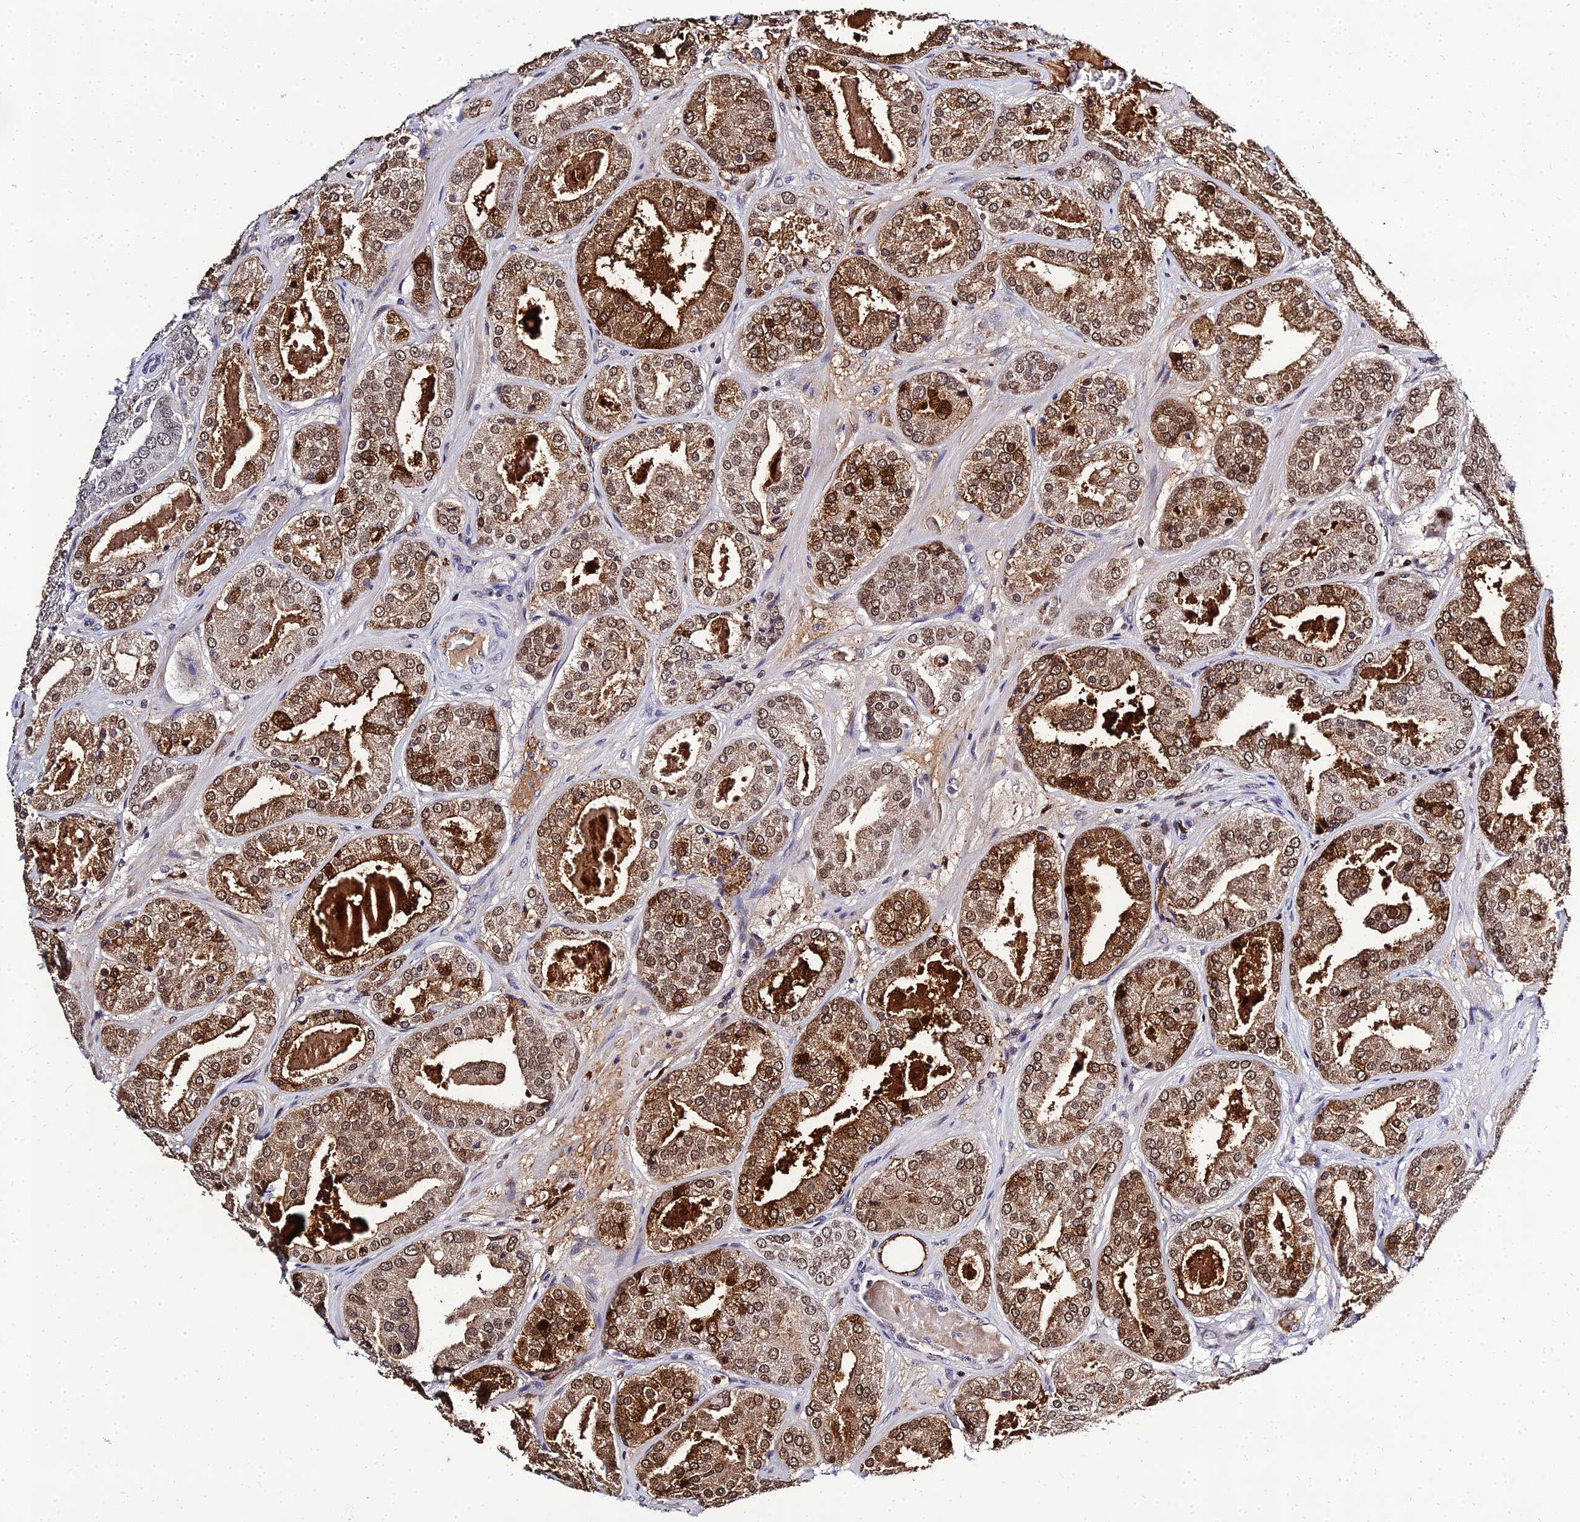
{"staining": {"intensity": "strong", "quantity": "25%-75%", "location": "cytoplasmic/membranous,nuclear"}, "tissue": "prostate cancer", "cell_type": "Tumor cells", "image_type": "cancer", "snomed": [{"axis": "morphology", "description": "Adenocarcinoma, High grade"}, {"axis": "topography", "description": "Prostate"}], "caption": "Prostate high-grade adenocarcinoma stained with DAB IHC exhibits high levels of strong cytoplasmic/membranous and nuclear expression in about 25%-75% of tumor cells. The protein of interest is stained brown, and the nuclei are stained in blue (DAB IHC with brightfield microscopy, high magnification).", "gene": "PPP4R2", "patient": {"sex": "male", "age": 63}}